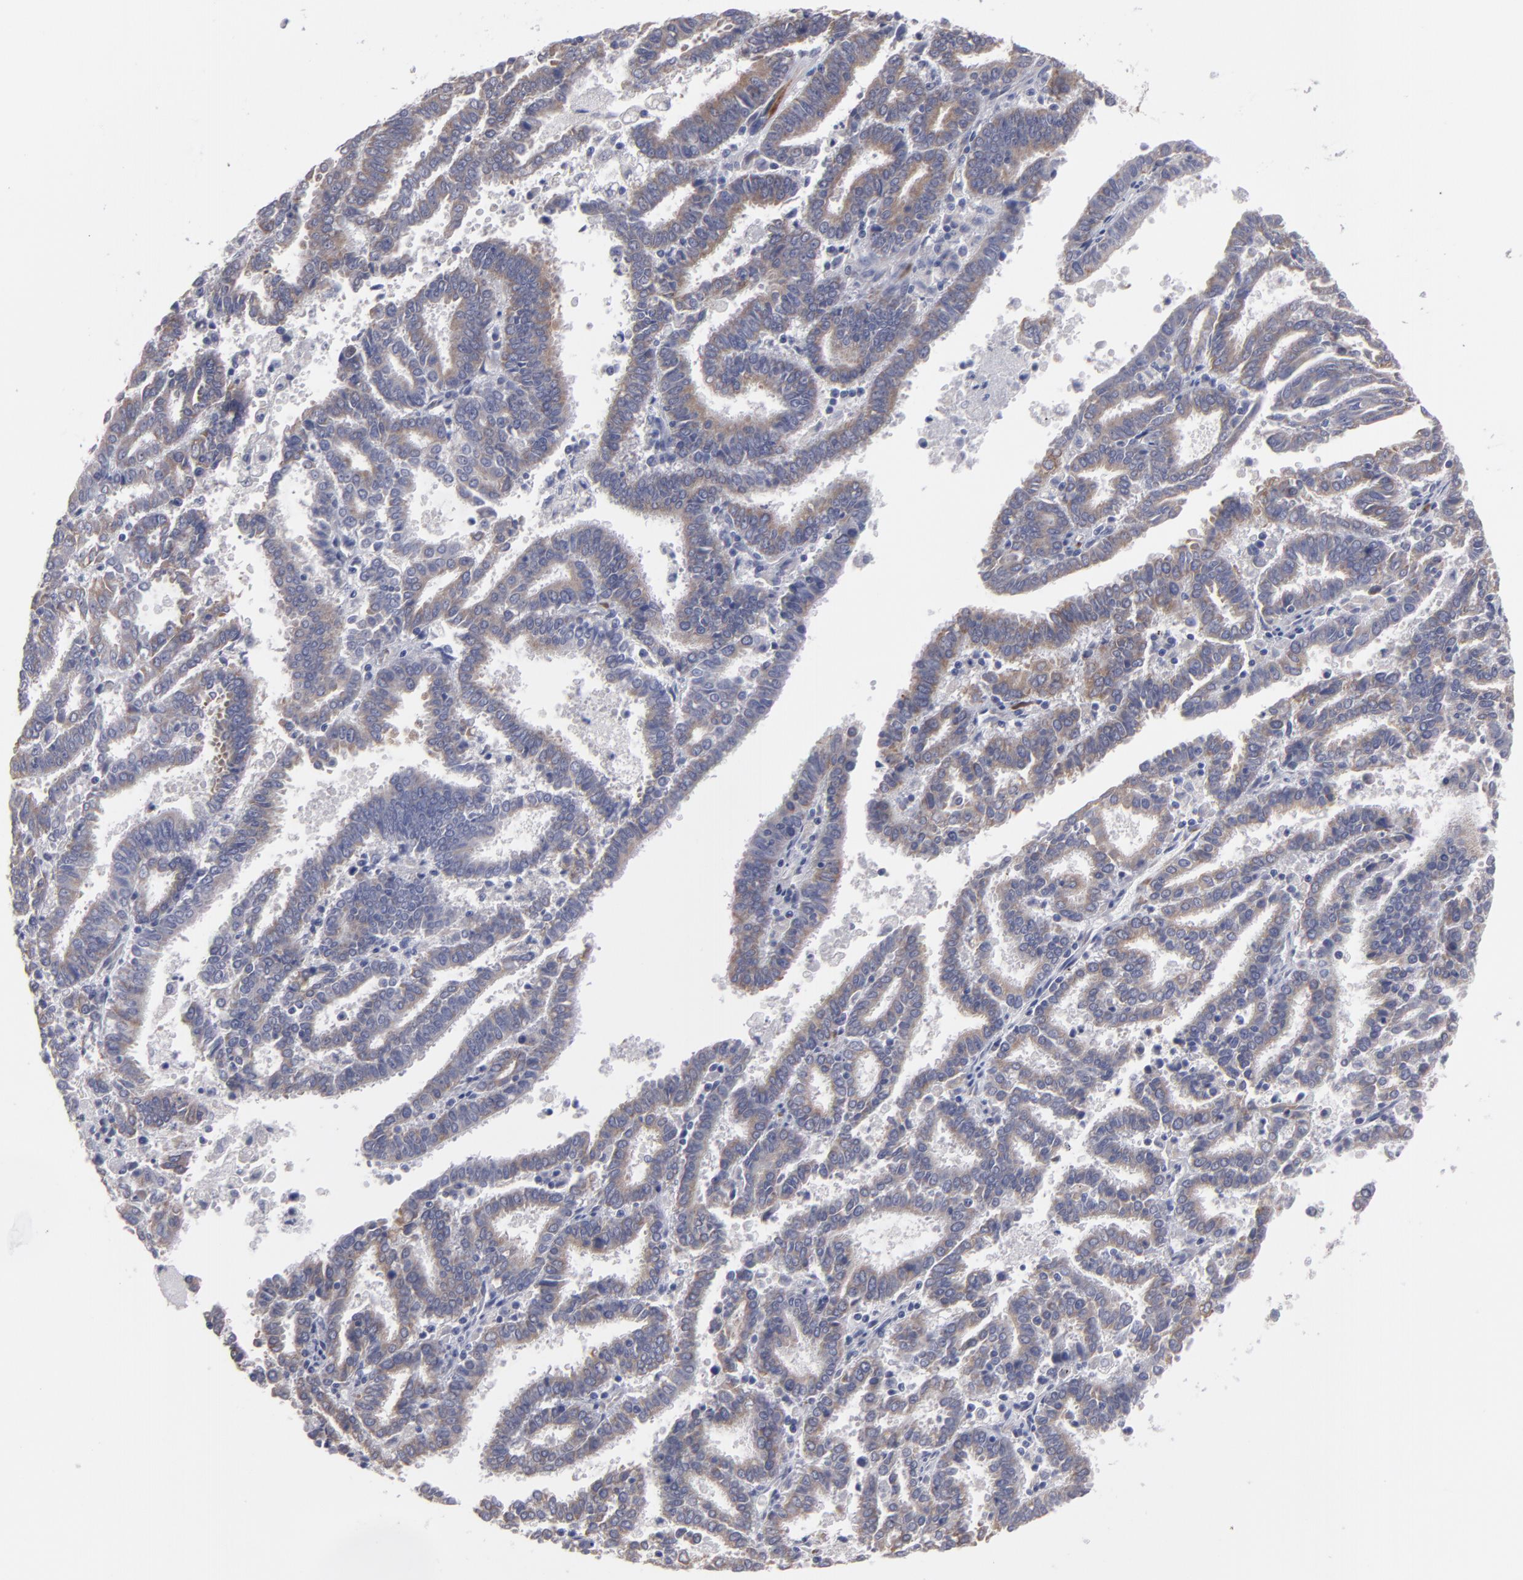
{"staining": {"intensity": "weak", "quantity": ">75%", "location": "cytoplasmic/membranous"}, "tissue": "endometrial cancer", "cell_type": "Tumor cells", "image_type": "cancer", "snomed": [{"axis": "morphology", "description": "Adenocarcinoma, NOS"}, {"axis": "topography", "description": "Uterus"}], "caption": "An image of human endometrial cancer (adenocarcinoma) stained for a protein reveals weak cytoplasmic/membranous brown staining in tumor cells. (brown staining indicates protein expression, while blue staining denotes nuclei).", "gene": "SLMAP", "patient": {"sex": "female", "age": 83}}